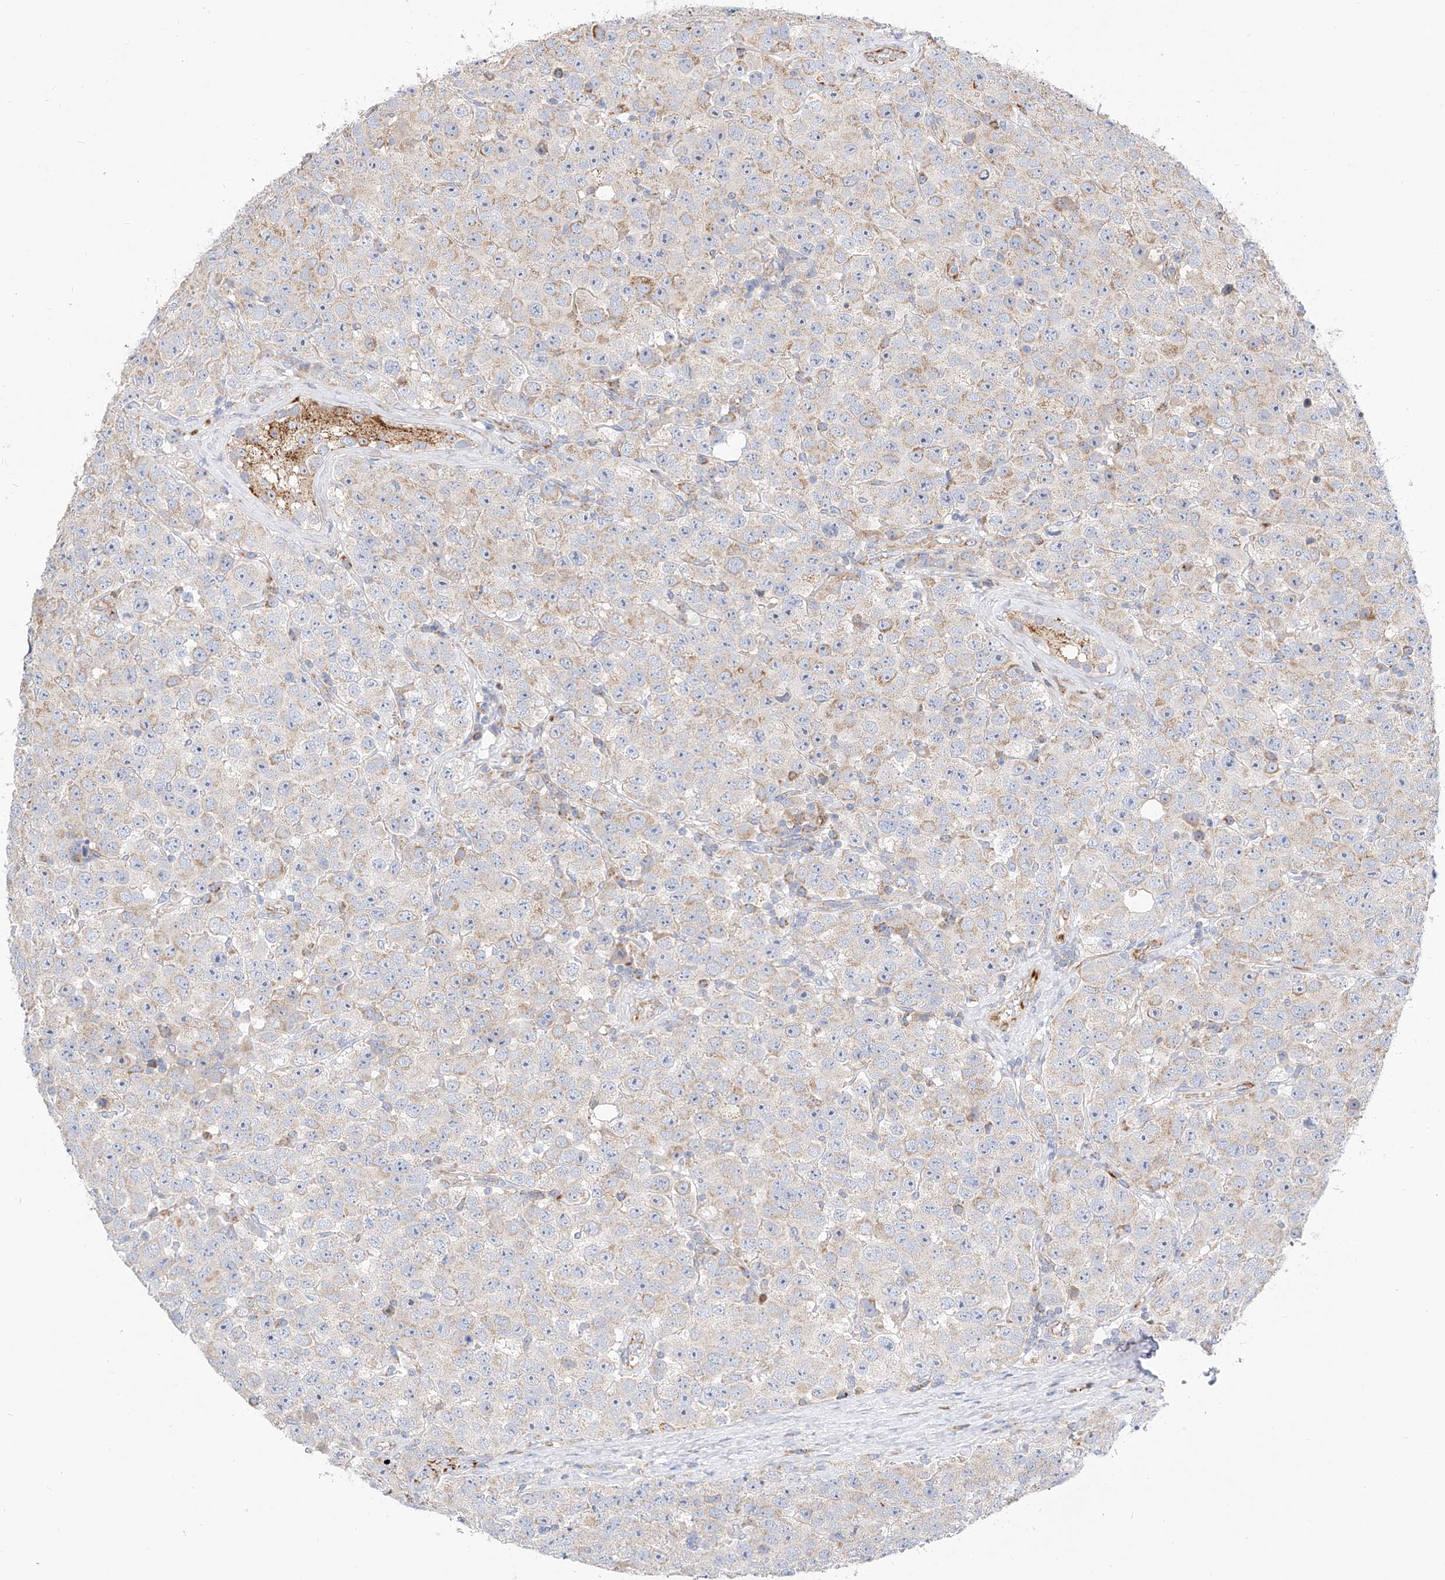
{"staining": {"intensity": "weak", "quantity": "<25%", "location": "cytoplasmic/membranous"}, "tissue": "testis cancer", "cell_type": "Tumor cells", "image_type": "cancer", "snomed": [{"axis": "morphology", "description": "Seminoma, NOS"}, {"axis": "topography", "description": "Testis"}], "caption": "DAB immunohistochemical staining of testis cancer shows no significant staining in tumor cells. Nuclei are stained in blue.", "gene": "CST9", "patient": {"sex": "male", "age": 28}}